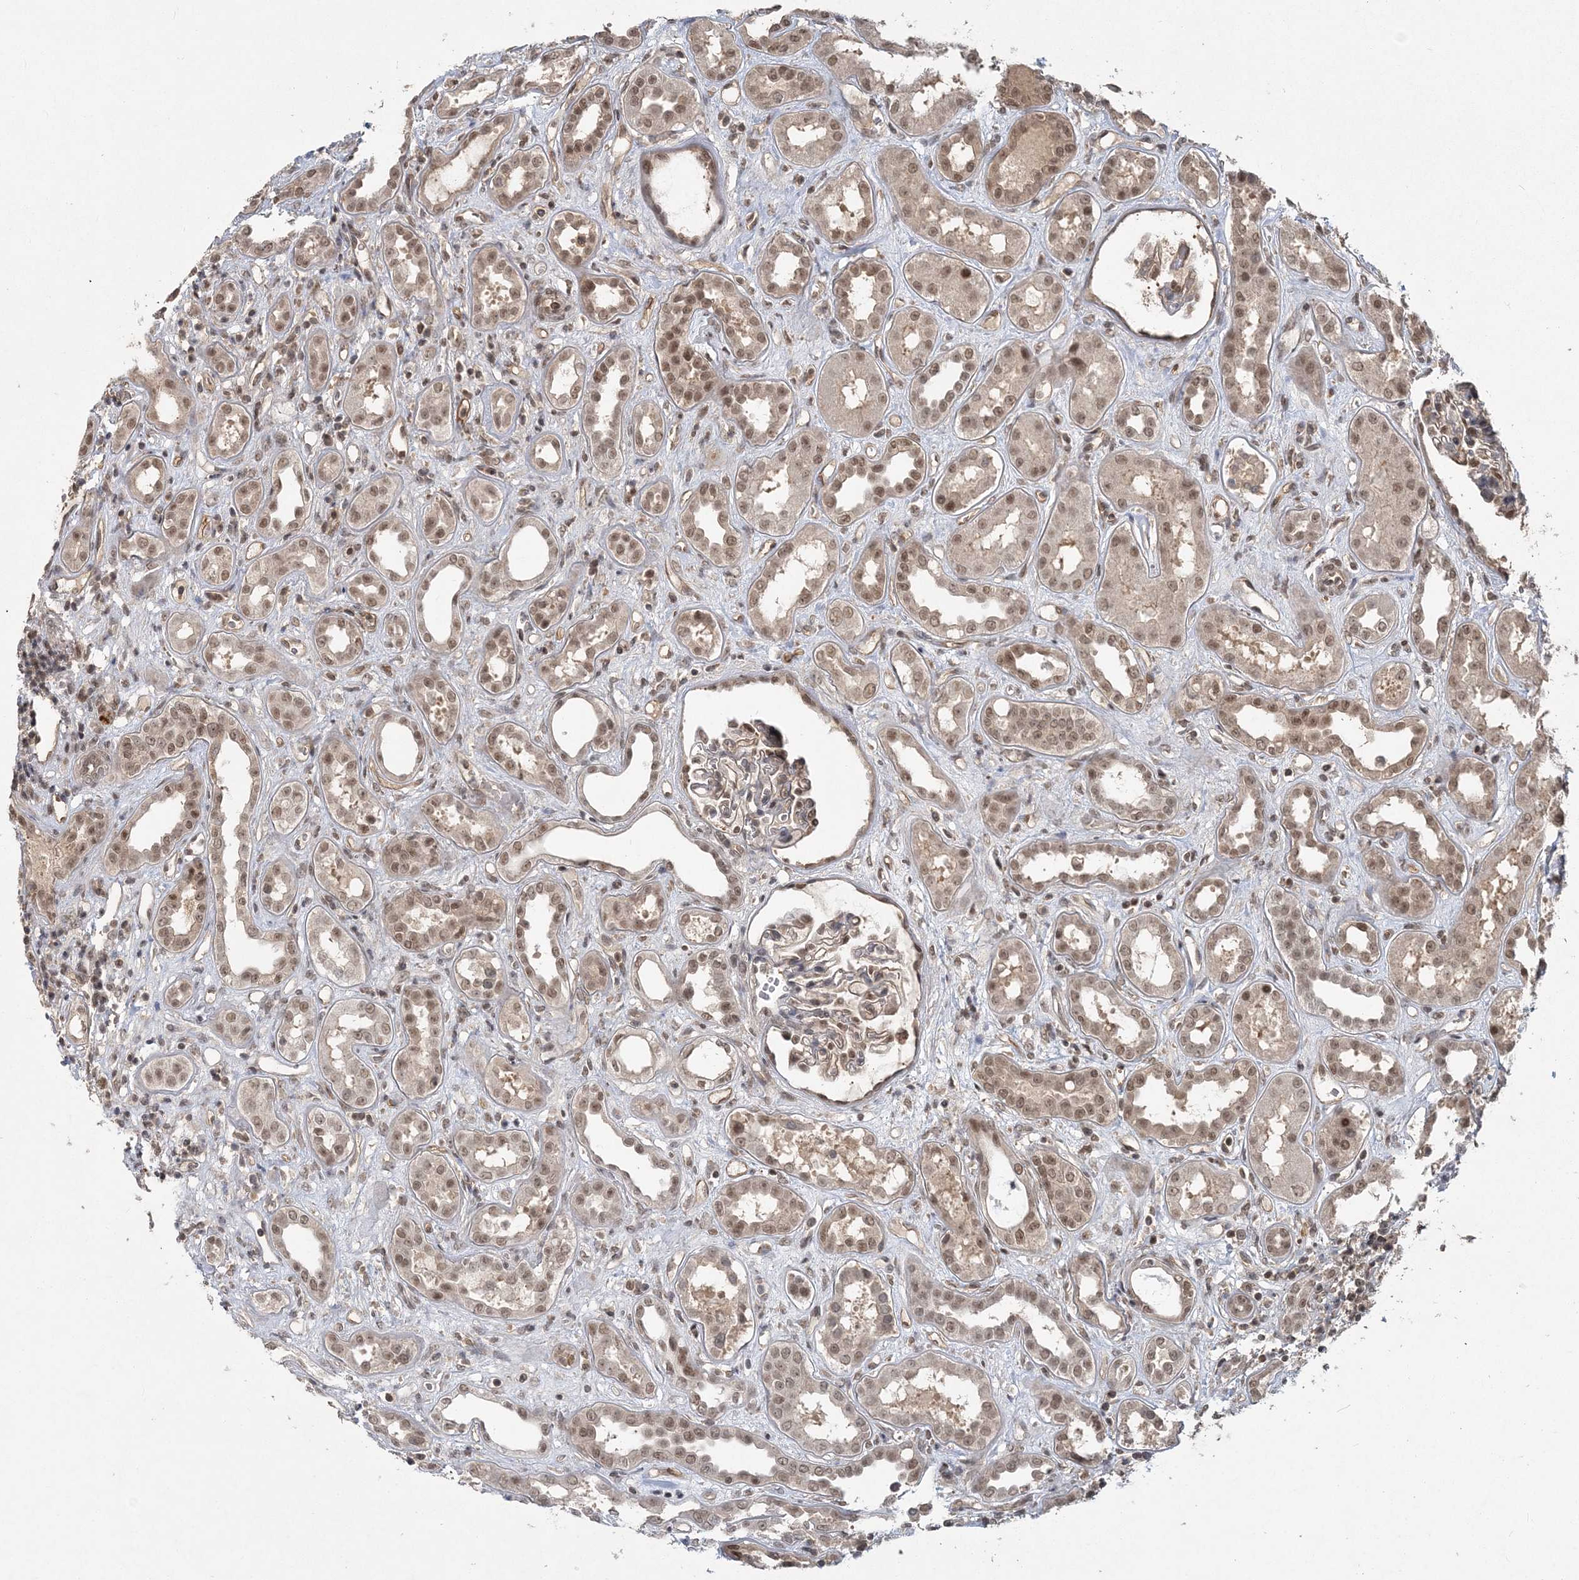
{"staining": {"intensity": "moderate", "quantity": "25%-75%", "location": "nuclear"}, "tissue": "kidney", "cell_type": "Cells in glomeruli", "image_type": "normal", "snomed": [{"axis": "morphology", "description": "Normal tissue, NOS"}, {"axis": "topography", "description": "Kidney"}], "caption": "Immunohistochemical staining of benign kidney displays 25%-75% levels of moderate nuclear protein expression in approximately 25%-75% of cells in glomeruli.", "gene": "COPS7B", "patient": {"sex": "male", "age": 59}}